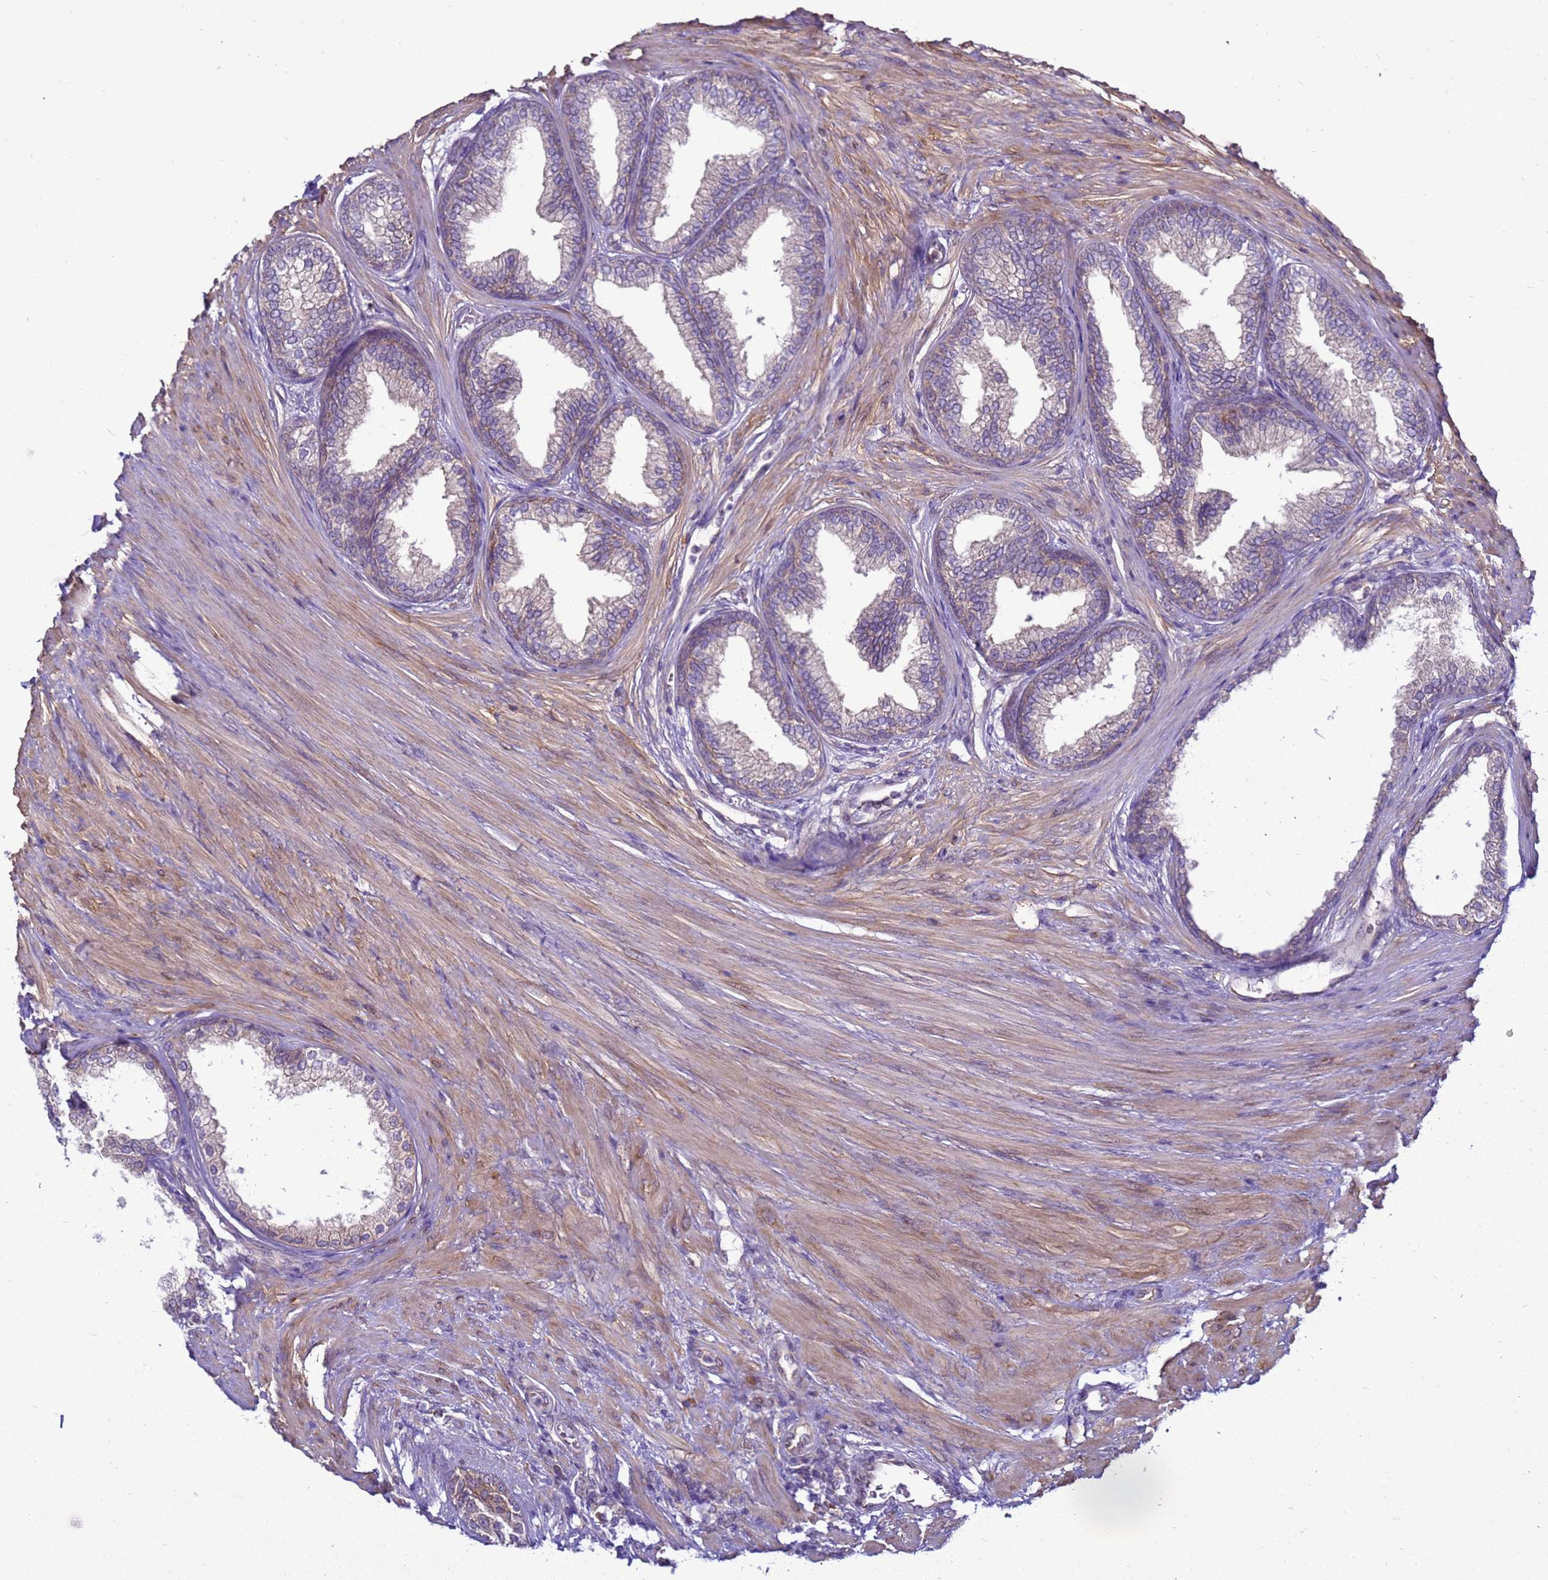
{"staining": {"intensity": "moderate", "quantity": "25%-75%", "location": "cytoplasmic/membranous"}, "tissue": "prostate", "cell_type": "Glandular cells", "image_type": "normal", "snomed": [{"axis": "morphology", "description": "Normal tissue, NOS"}, {"axis": "topography", "description": "Prostate"}], "caption": "IHC histopathology image of benign human prostate stained for a protein (brown), which exhibits medium levels of moderate cytoplasmic/membranous expression in about 25%-75% of glandular cells.", "gene": "MON1B", "patient": {"sex": "male", "age": 76}}